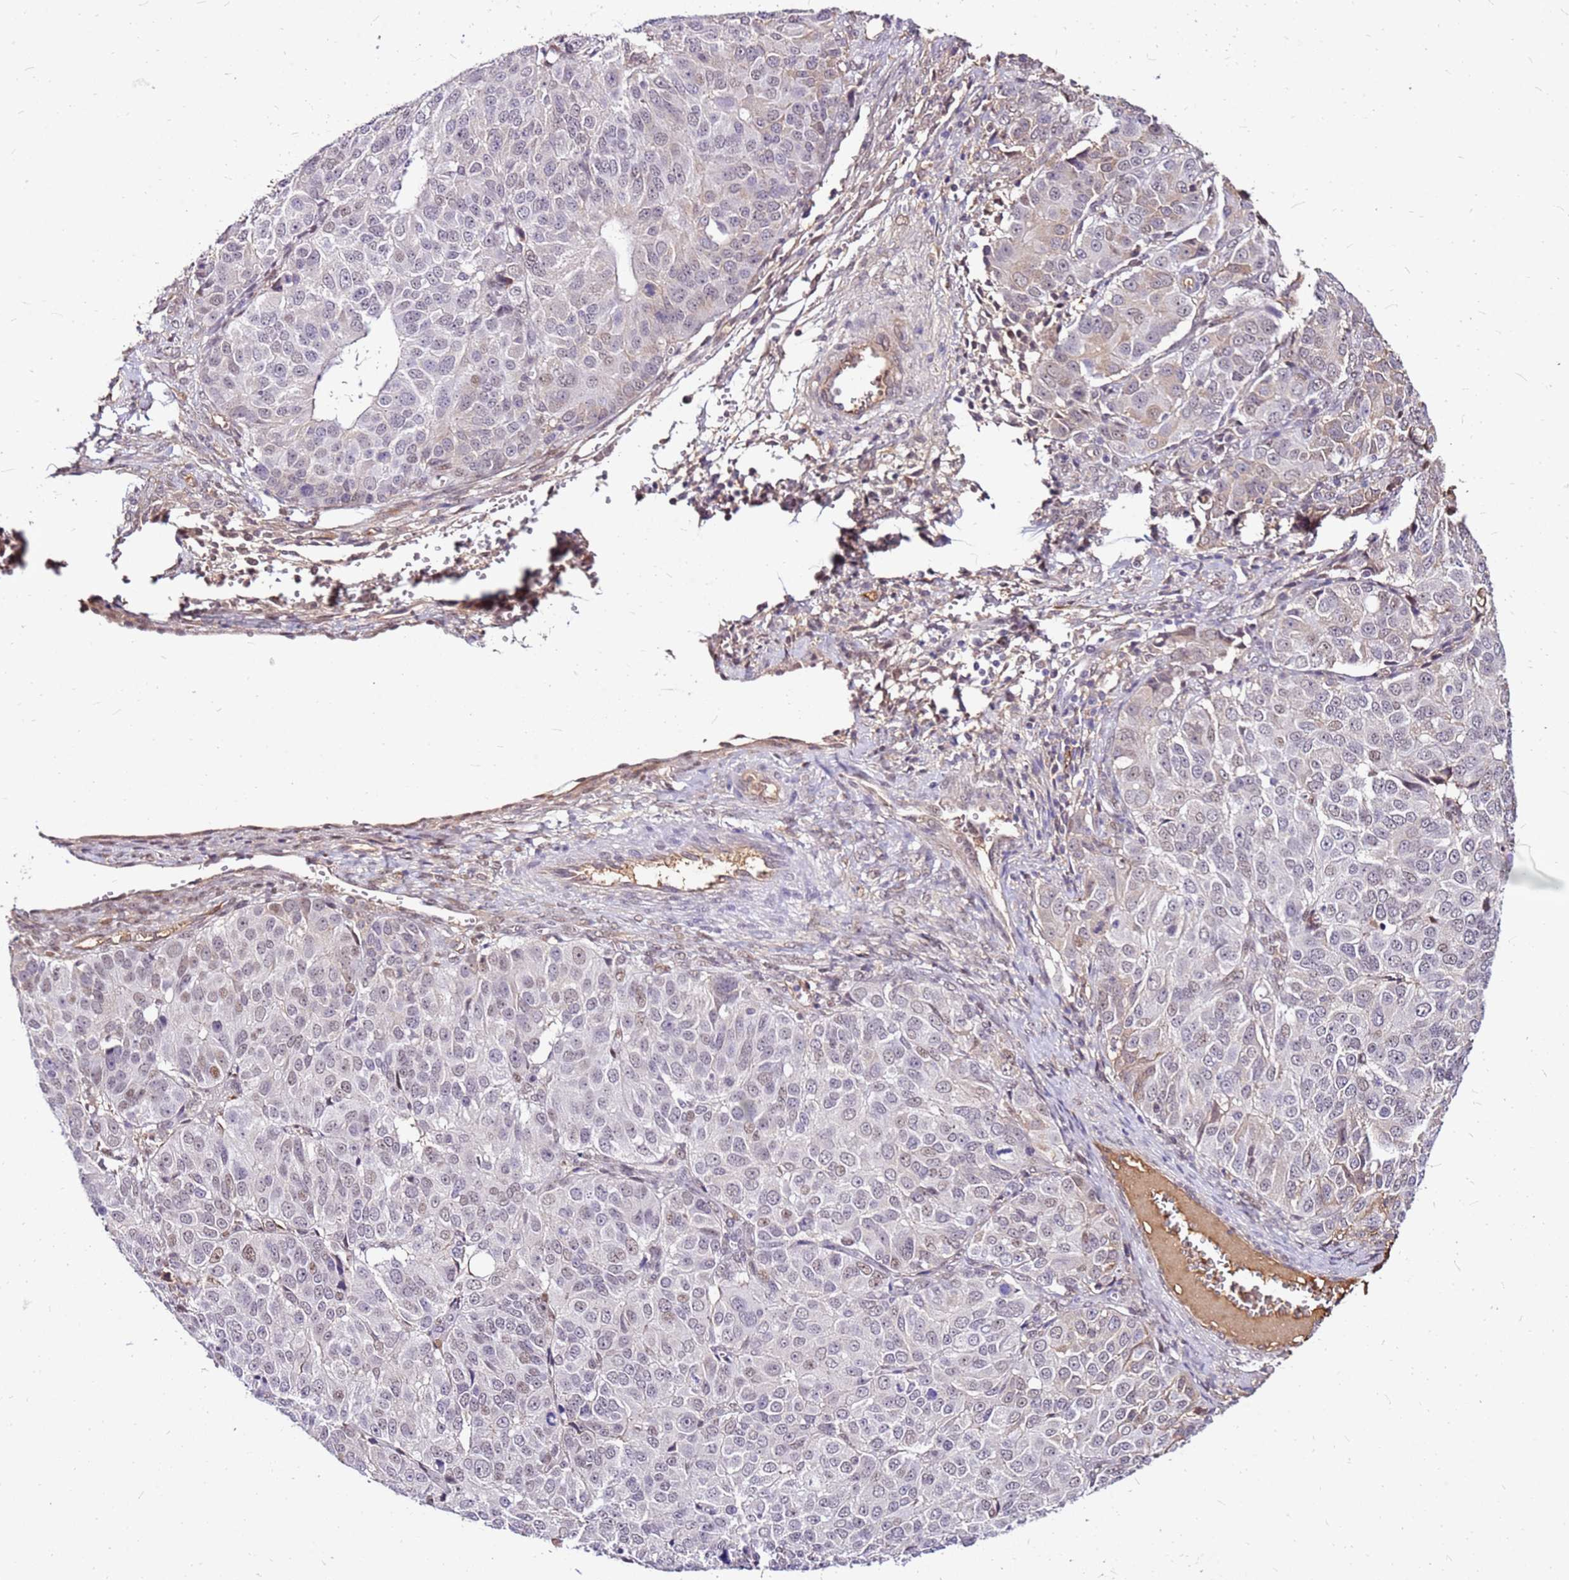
{"staining": {"intensity": "weak", "quantity": "<25%", "location": "nuclear"}, "tissue": "ovarian cancer", "cell_type": "Tumor cells", "image_type": "cancer", "snomed": [{"axis": "morphology", "description": "Carcinoma, endometroid"}, {"axis": "topography", "description": "Ovary"}], "caption": "IHC of human endometroid carcinoma (ovarian) reveals no expression in tumor cells. (DAB (3,3'-diaminobenzidine) immunohistochemistry, high magnification).", "gene": "ALDH1A3", "patient": {"sex": "female", "age": 51}}